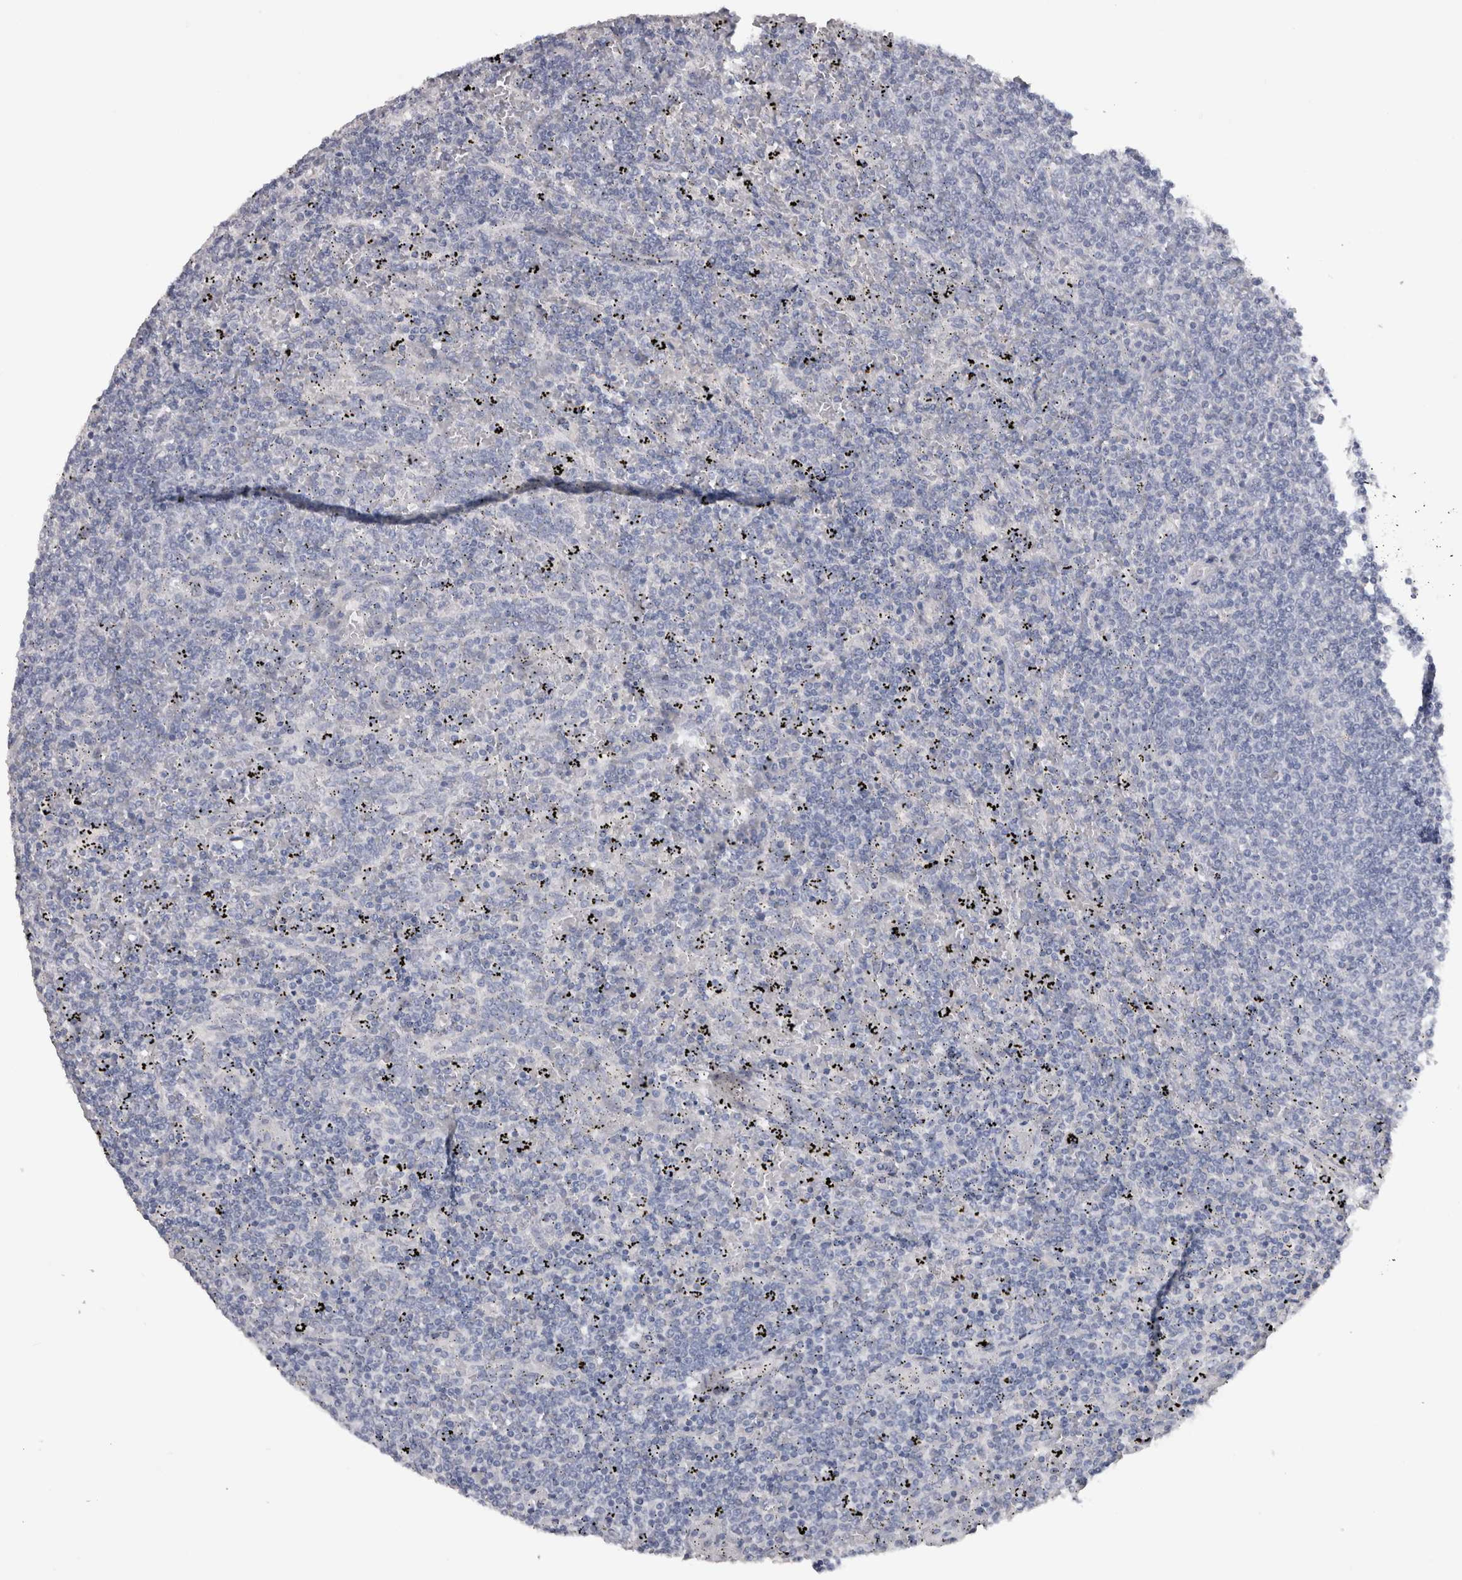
{"staining": {"intensity": "negative", "quantity": "none", "location": "none"}, "tissue": "lymphoma", "cell_type": "Tumor cells", "image_type": "cancer", "snomed": [{"axis": "morphology", "description": "Malignant lymphoma, non-Hodgkin's type, Low grade"}, {"axis": "topography", "description": "Spleen"}], "caption": "Malignant lymphoma, non-Hodgkin's type (low-grade) was stained to show a protein in brown. There is no significant positivity in tumor cells.", "gene": "ADAM2", "patient": {"sex": "female", "age": 50}}